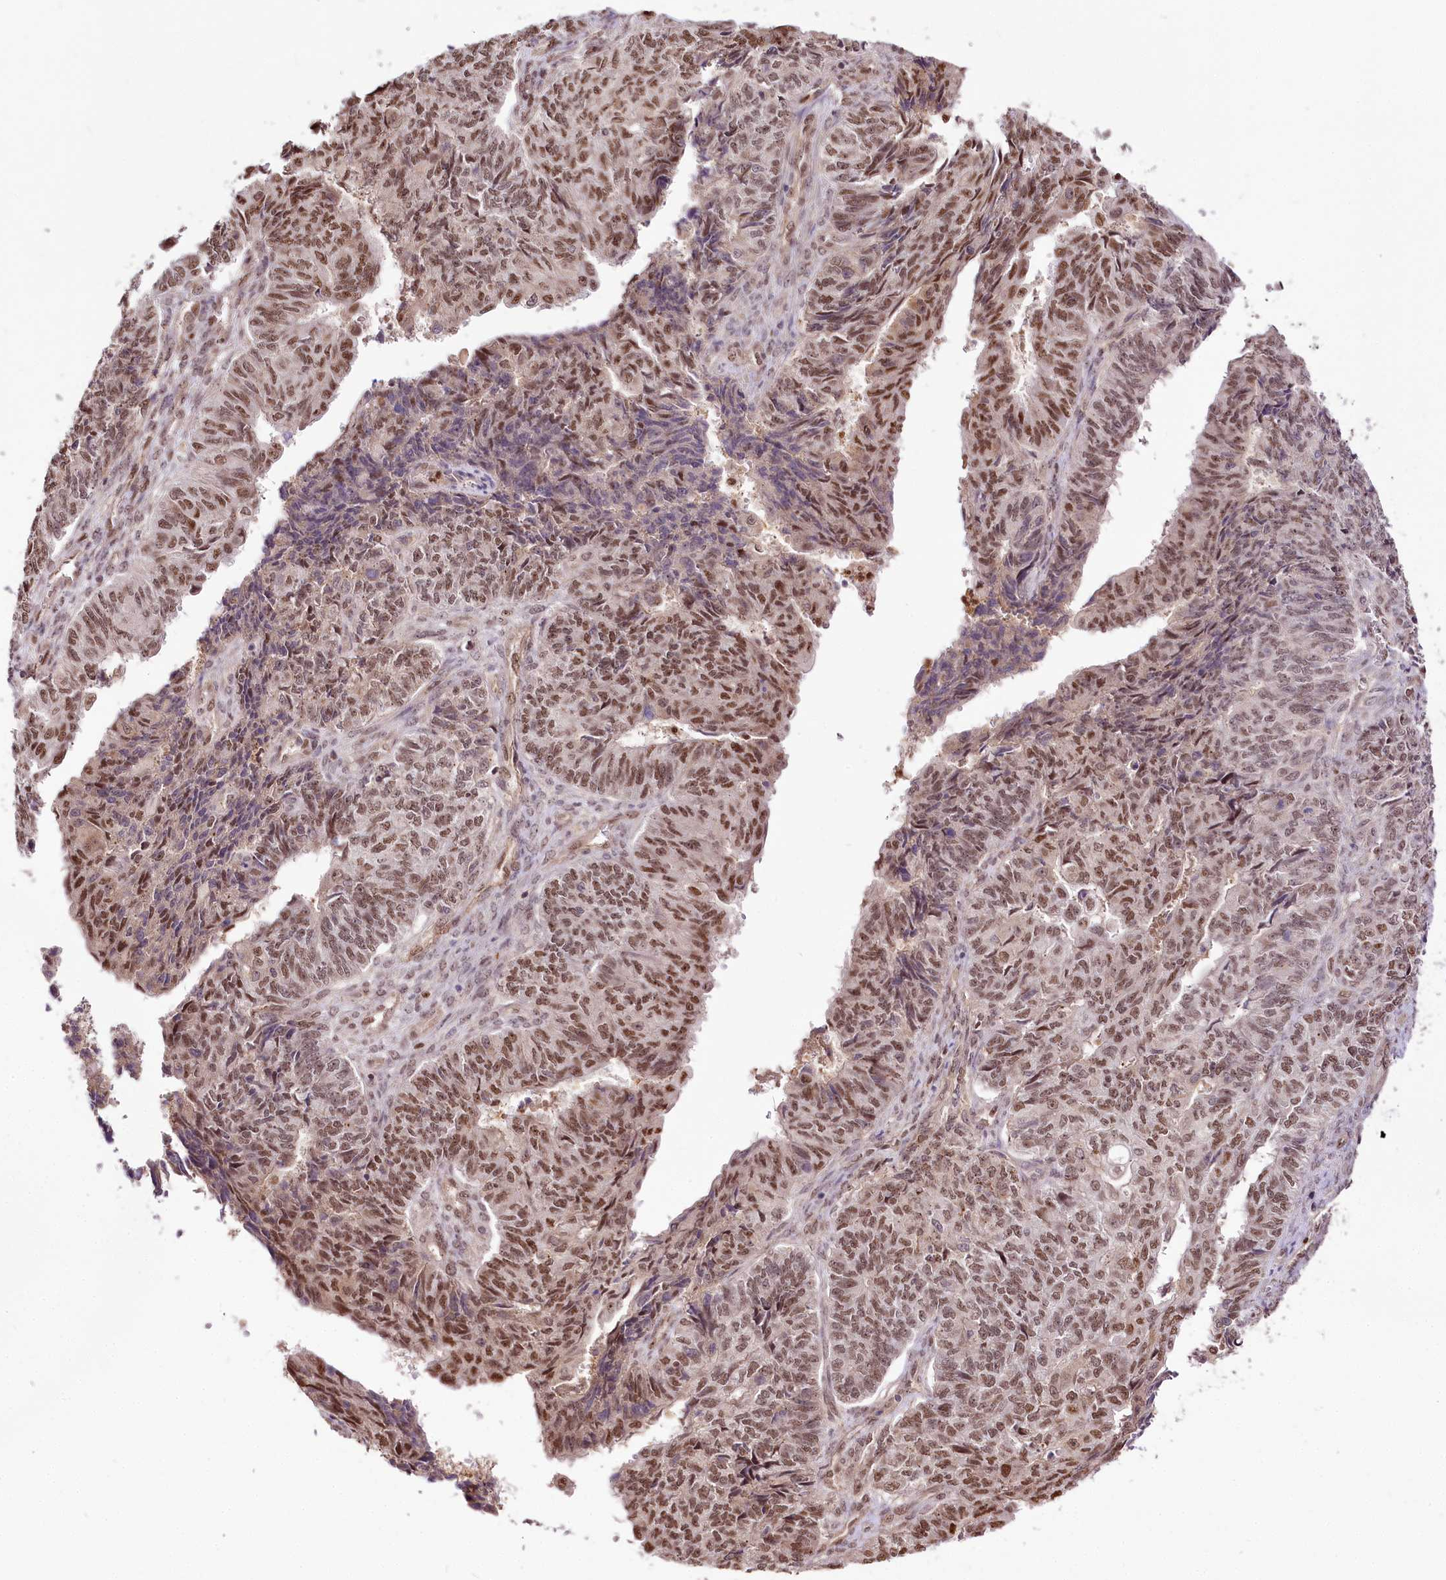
{"staining": {"intensity": "moderate", "quantity": ">75%", "location": "nuclear"}, "tissue": "endometrial cancer", "cell_type": "Tumor cells", "image_type": "cancer", "snomed": [{"axis": "morphology", "description": "Adenocarcinoma, NOS"}, {"axis": "topography", "description": "Endometrium"}], "caption": "This histopathology image demonstrates endometrial cancer stained with immunohistochemistry to label a protein in brown. The nuclear of tumor cells show moderate positivity for the protein. Nuclei are counter-stained blue.", "gene": "GNL3L", "patient": {"sex": "female", "age": 32}}